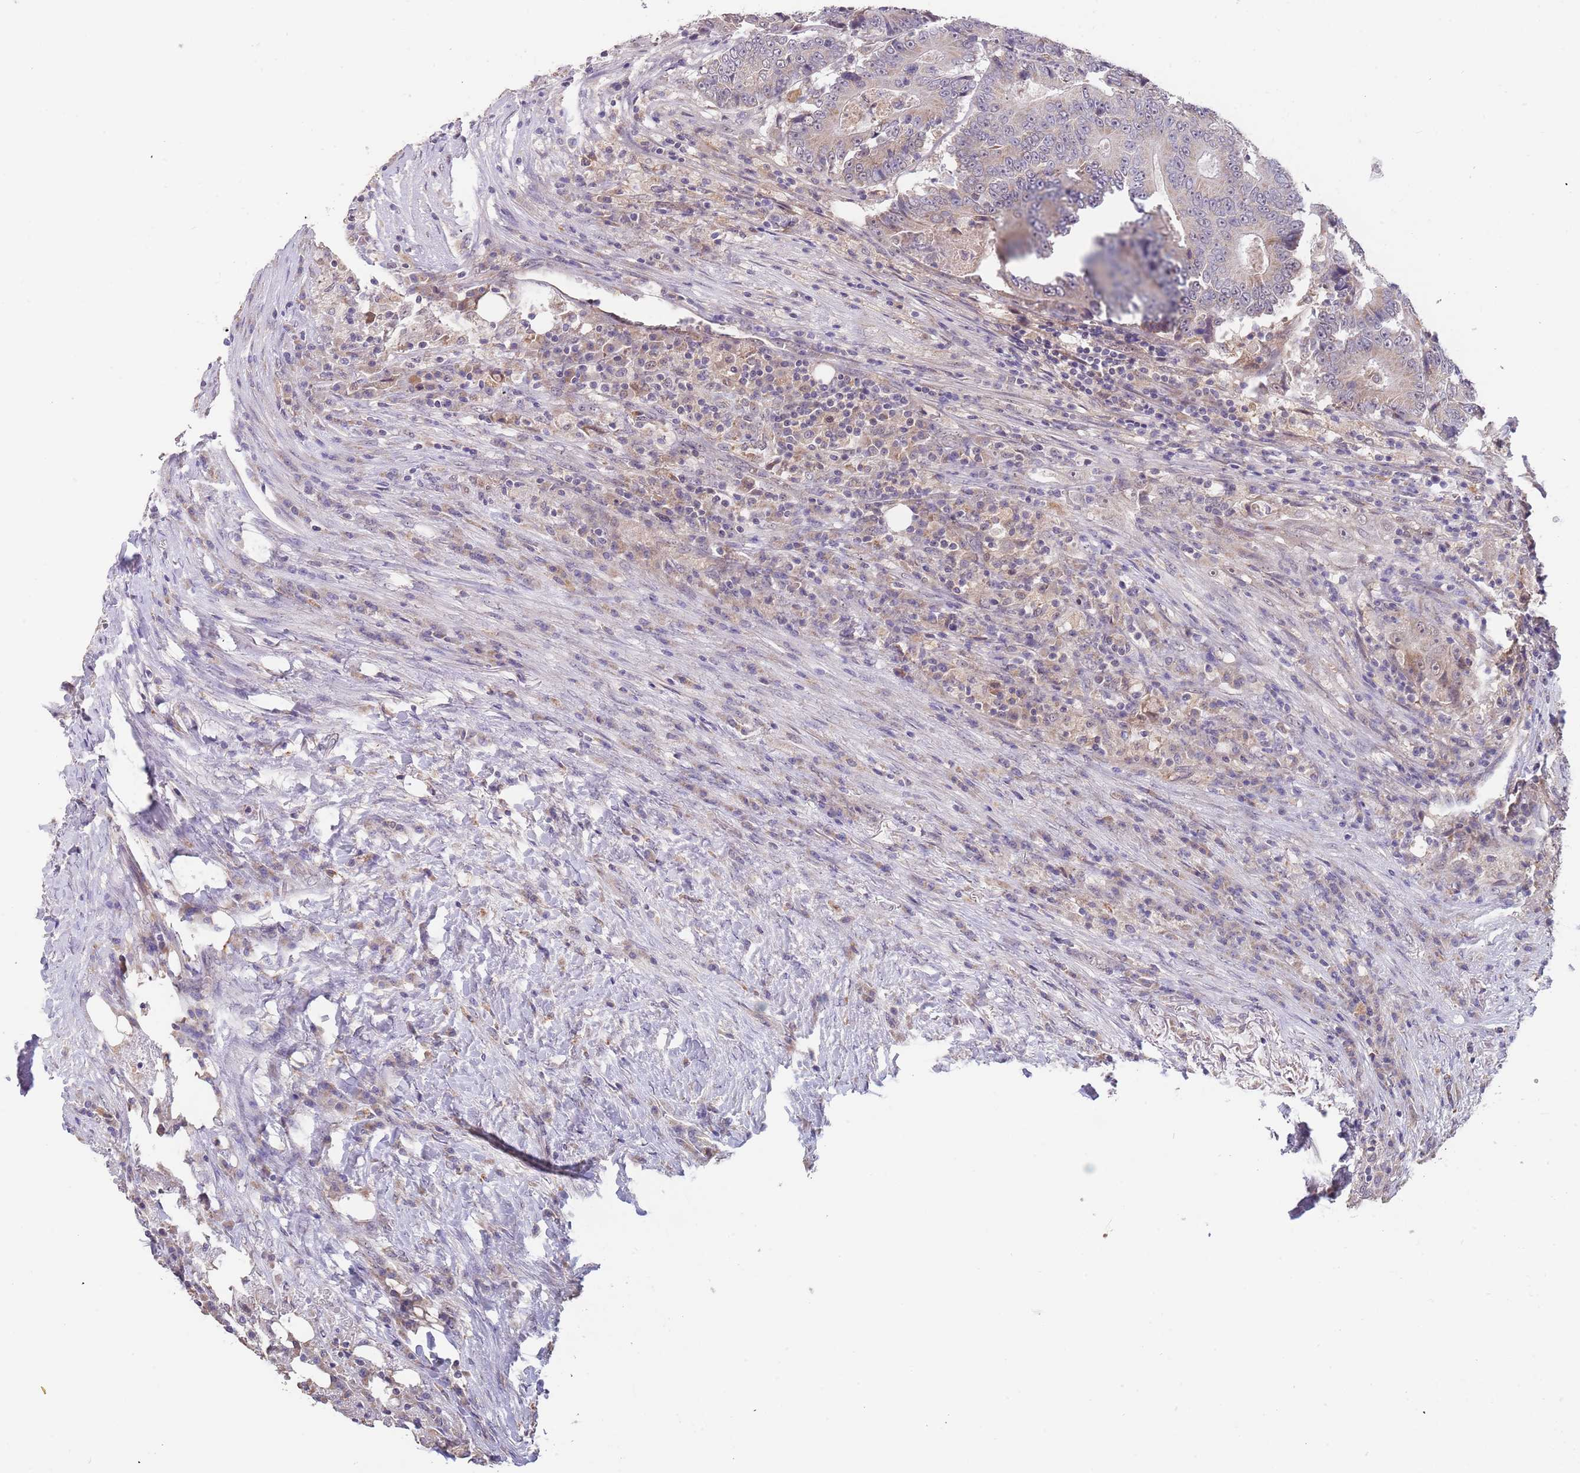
{"staining": {"intensity": "weak", "quantity": "25%-75%", "location": "cytoplasmic/membranous"}, "tissue": "colorectal cancer", "cell_type": "Tumor cells", "image_type": "cancer", "snomed": [{"axis": "morphology", "description": "Adenocarcinoma, NOS"}, {"axis": "topography", "description": "Colon"}], "caption": "DAB (3,3'-diaminobenzidine) immunohistochemical staining of human colorectal cancer (adenocarcinoma) demonstrates weak cytoplasmic/membranous protein positivity in about 25%-75% of tumor cells.", "gene": "TMEM64", "patient": {"sex": "male", "age": 83}}